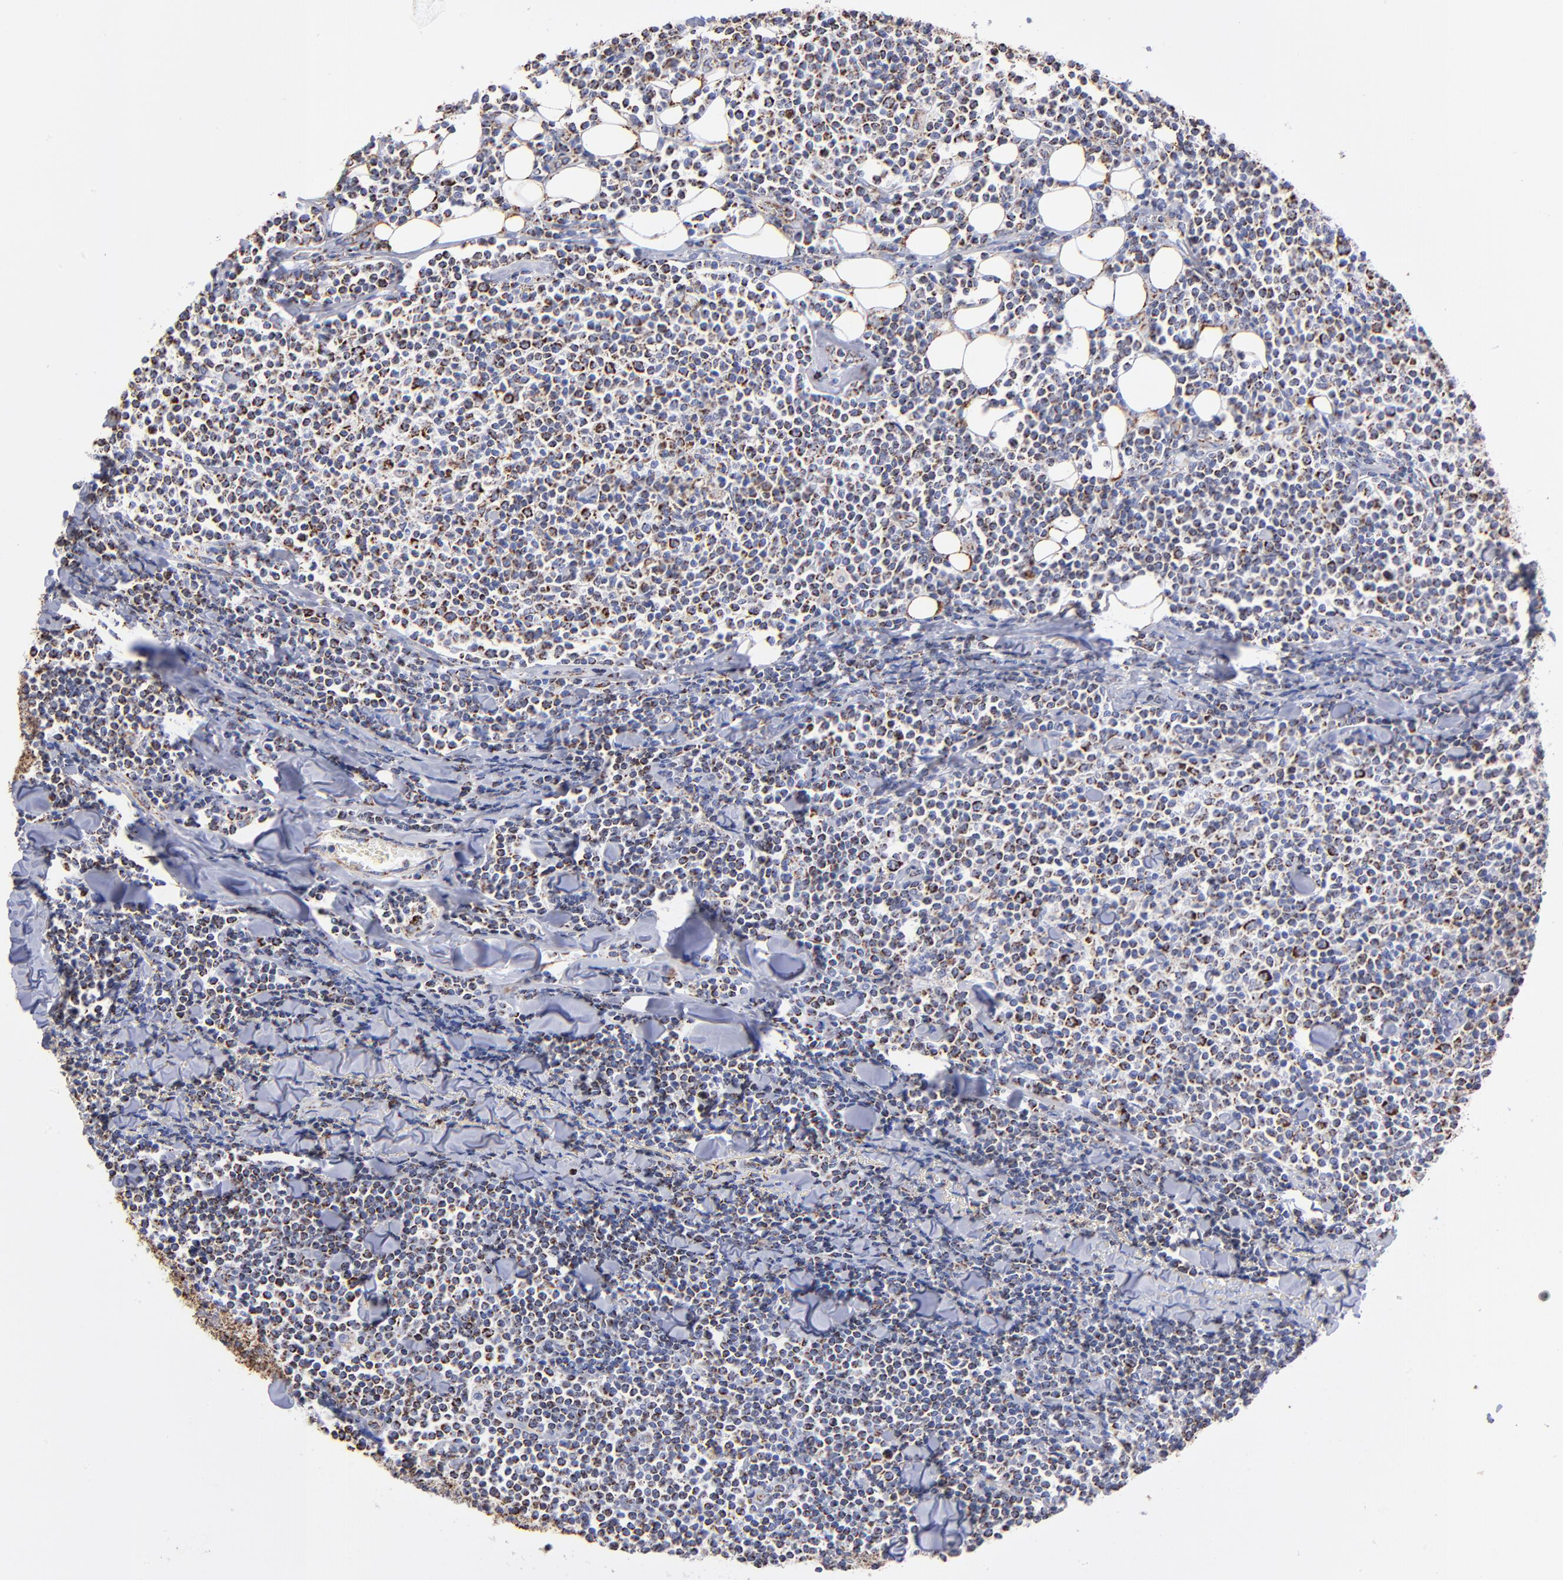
{"staining": {"intensity": "strong", "quantity": "25%-75%", "location": "cytoplasmic/membranous"}, "tissue": "lymphoma", "cell_type": "Tumor cells", "image_type": "cancer", "snomed": [{"axis": "morphology", "description": "Malignant lymphoma, non-Hodgkin's type, Low grade"}, {"axis": "topography", "description": "Soft tissue"}], "caption": "Tumor cells display high levels of strong cytoplasmic/membranous positivity in approximately 25%-75% of cells in human lymphoma. Nuclei are stained in blue.", "gene": "PHB1", "patient": {"sex": "male", "age": 92}}